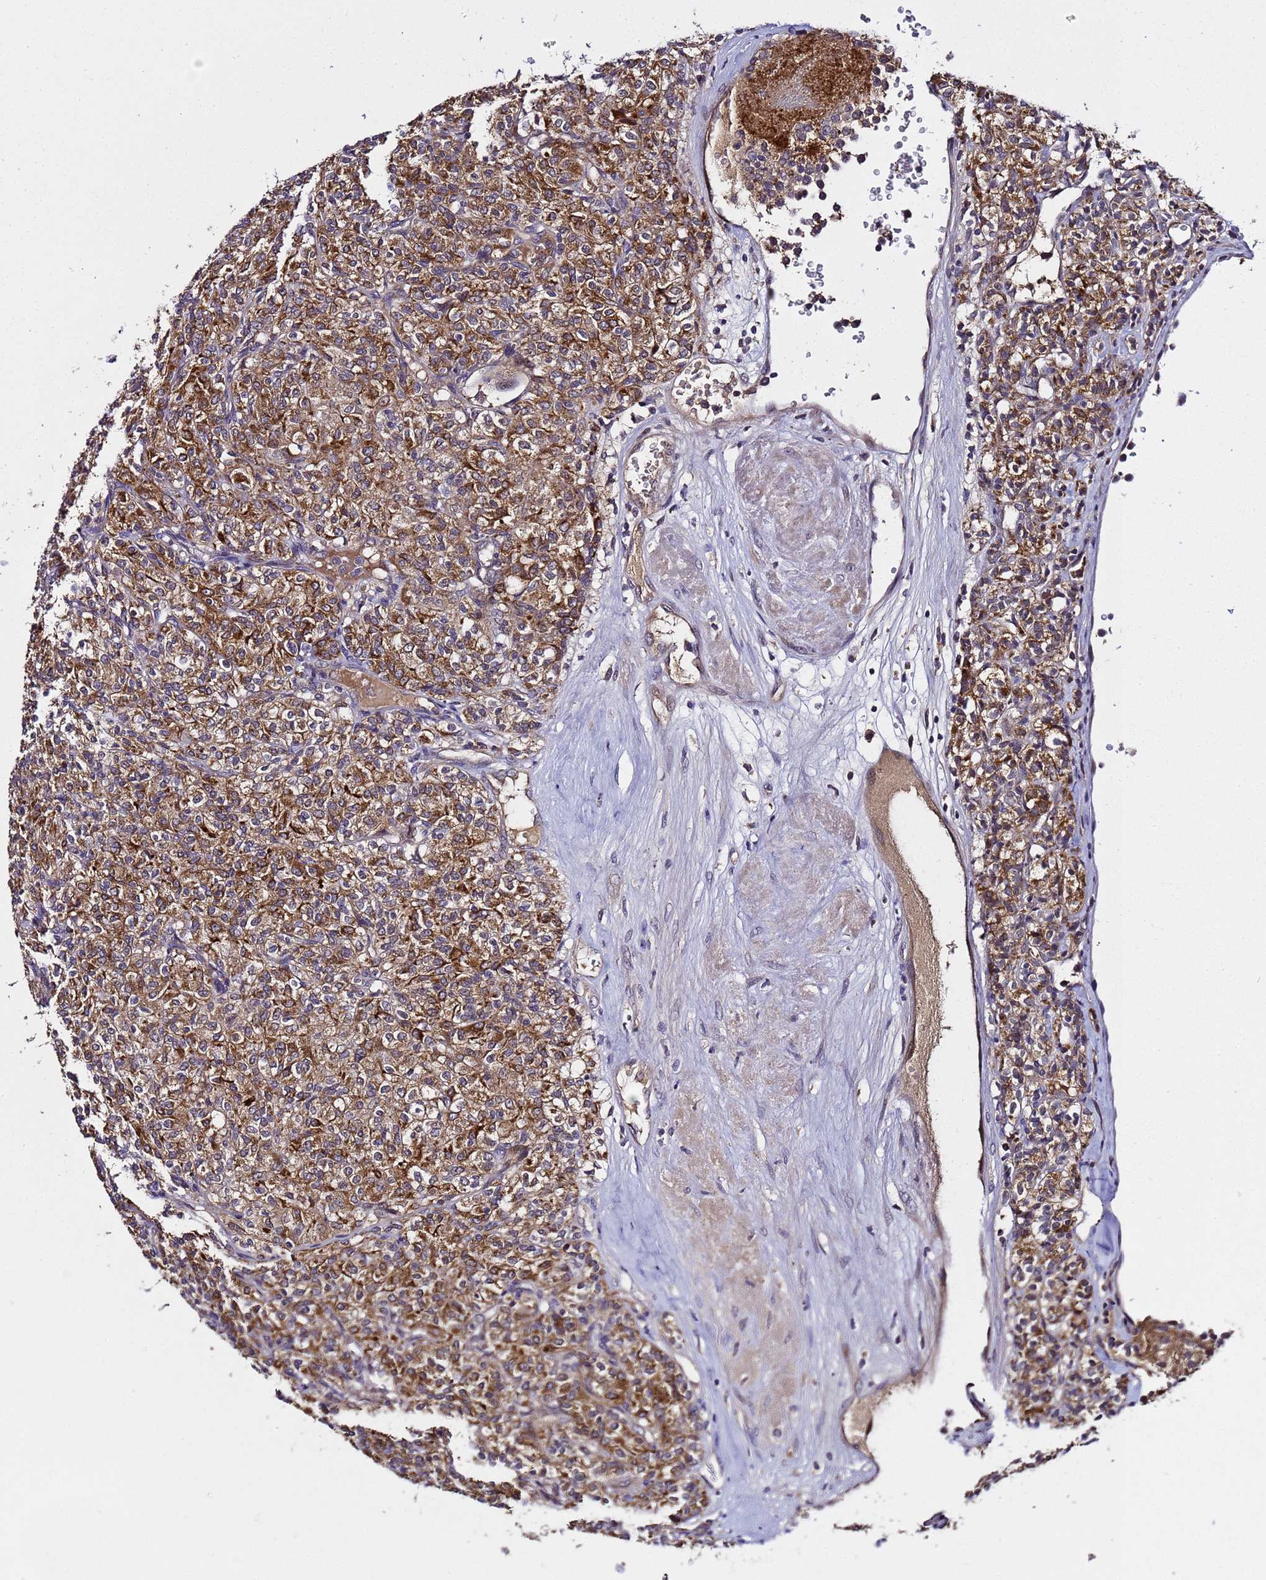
{"staining": {"intensity": "strong", "quantity": ">75%", "location": "cytoplasmic/membranous"}, "tissue": "renal cancer", "cell_type": "Tumor cells", "image_type": "cancer", "snomed": [{"axis": "morphology", "description": "Adenocarcinoma, NOS"}, {"axis": "topography", "description": "Kidney"}], "caption": "Renal adenocarcinoma tissue demonstrates strong cytoplasmic/membranous staining in about >75% of tumor cells, visualized by immunohistochemistry.", "gene": "PLXDC2", "patient": {"sex": "male", "age": 77}}